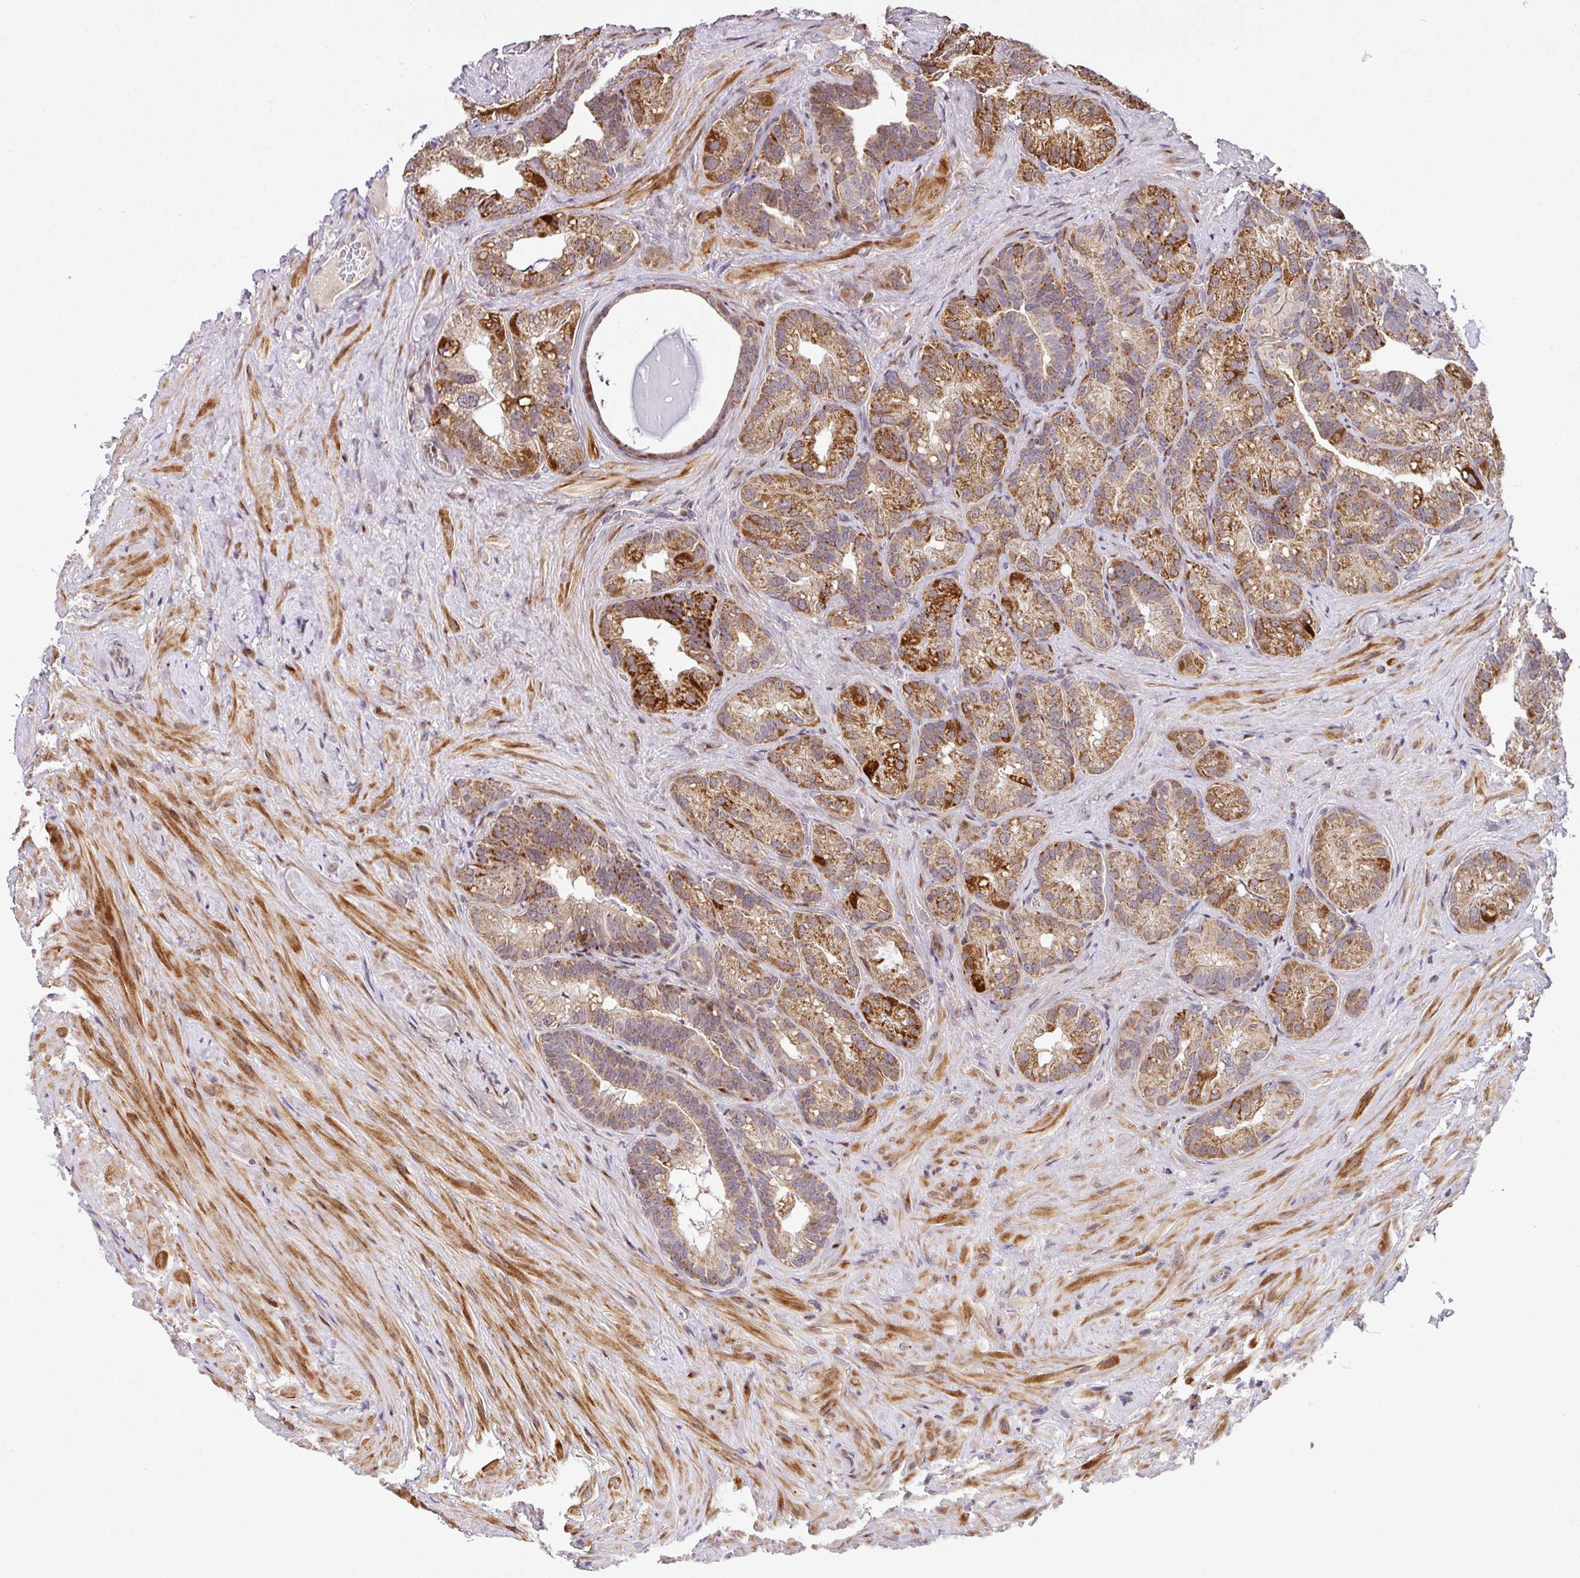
{"staining": {"intensity": "moderate", "quantity": ">75%", "location": "cytoplasmic/membranous,nuclear"}, "tissue": "seminal vesicle", "cell_type": "Glandular cells", "image_type": "normal", "snomed": [{"axis": "morphology", "description": "Normal tissue, NOS"}, {"axis": "topography", "description": "Seminal veicle"}], "caption": "Glandular cells reveal moderate cytoplasmic/membranous,nuclear positivity in approximately >75% of cells in unremarkable seminal vesicle.", "gene": "ENSG00000269547", "patient": {"sex": "male", "age": 60}}